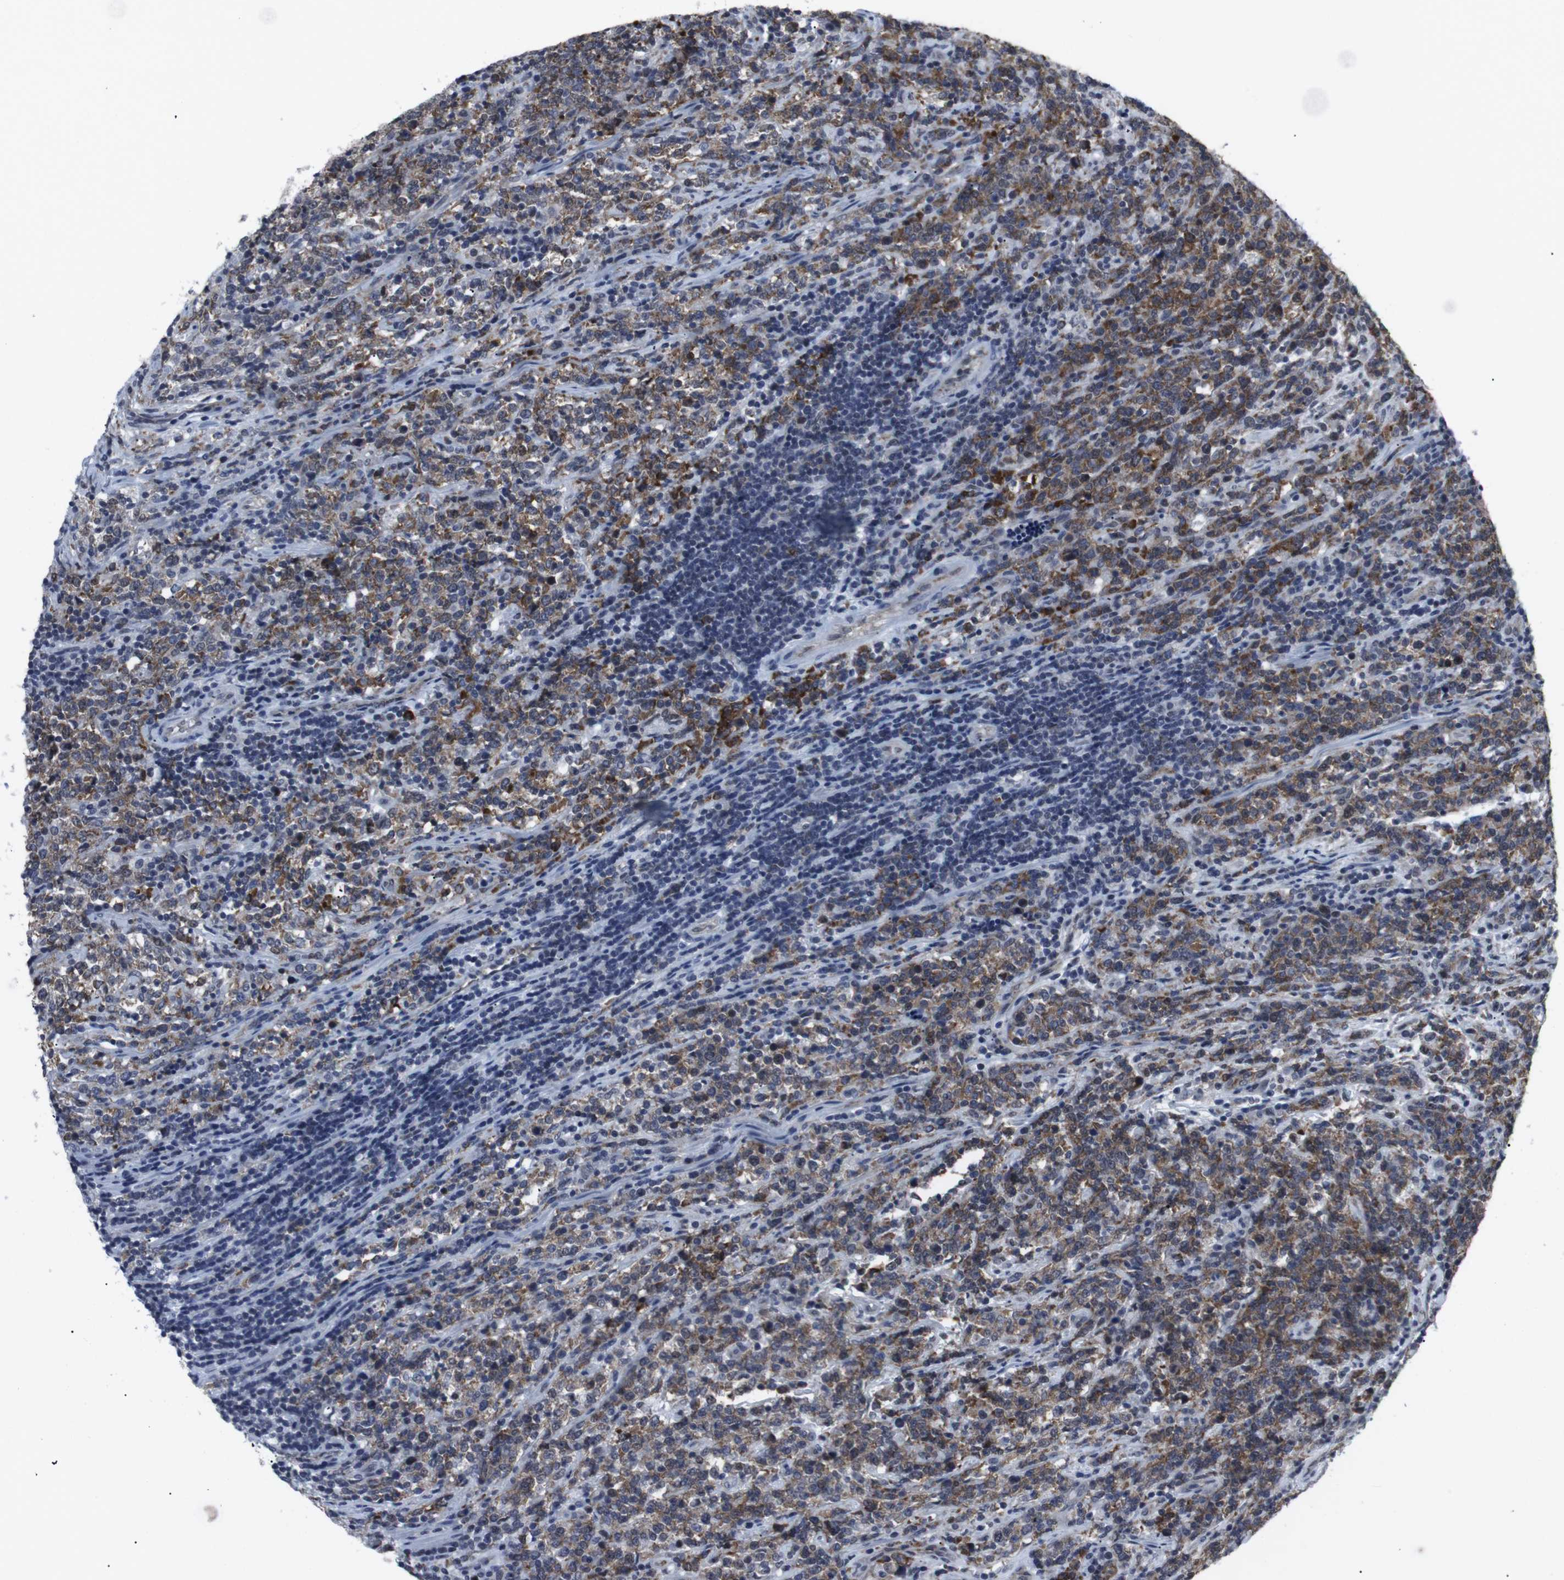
{"staining": {"intensity": "moderate", "quantity": ">75%", "location": "cytoplasmic/membranous"}, "tissue": "lymphoma", "cell_type": "Tumor cells", "image_type": "cancer", "snomed": [{"axis": "morphology", "description": "Malignant lymphoma, non-Hodgkin's type, High grade"}, {"axis": "topography", "description": "Soft tissue"}], "caption": "Lymphoma stained with a protein marker demonstrates moderate staining in tumor cells.", "gene": "GEMIN2", "patient": {"sex": "male", "age": 18}}